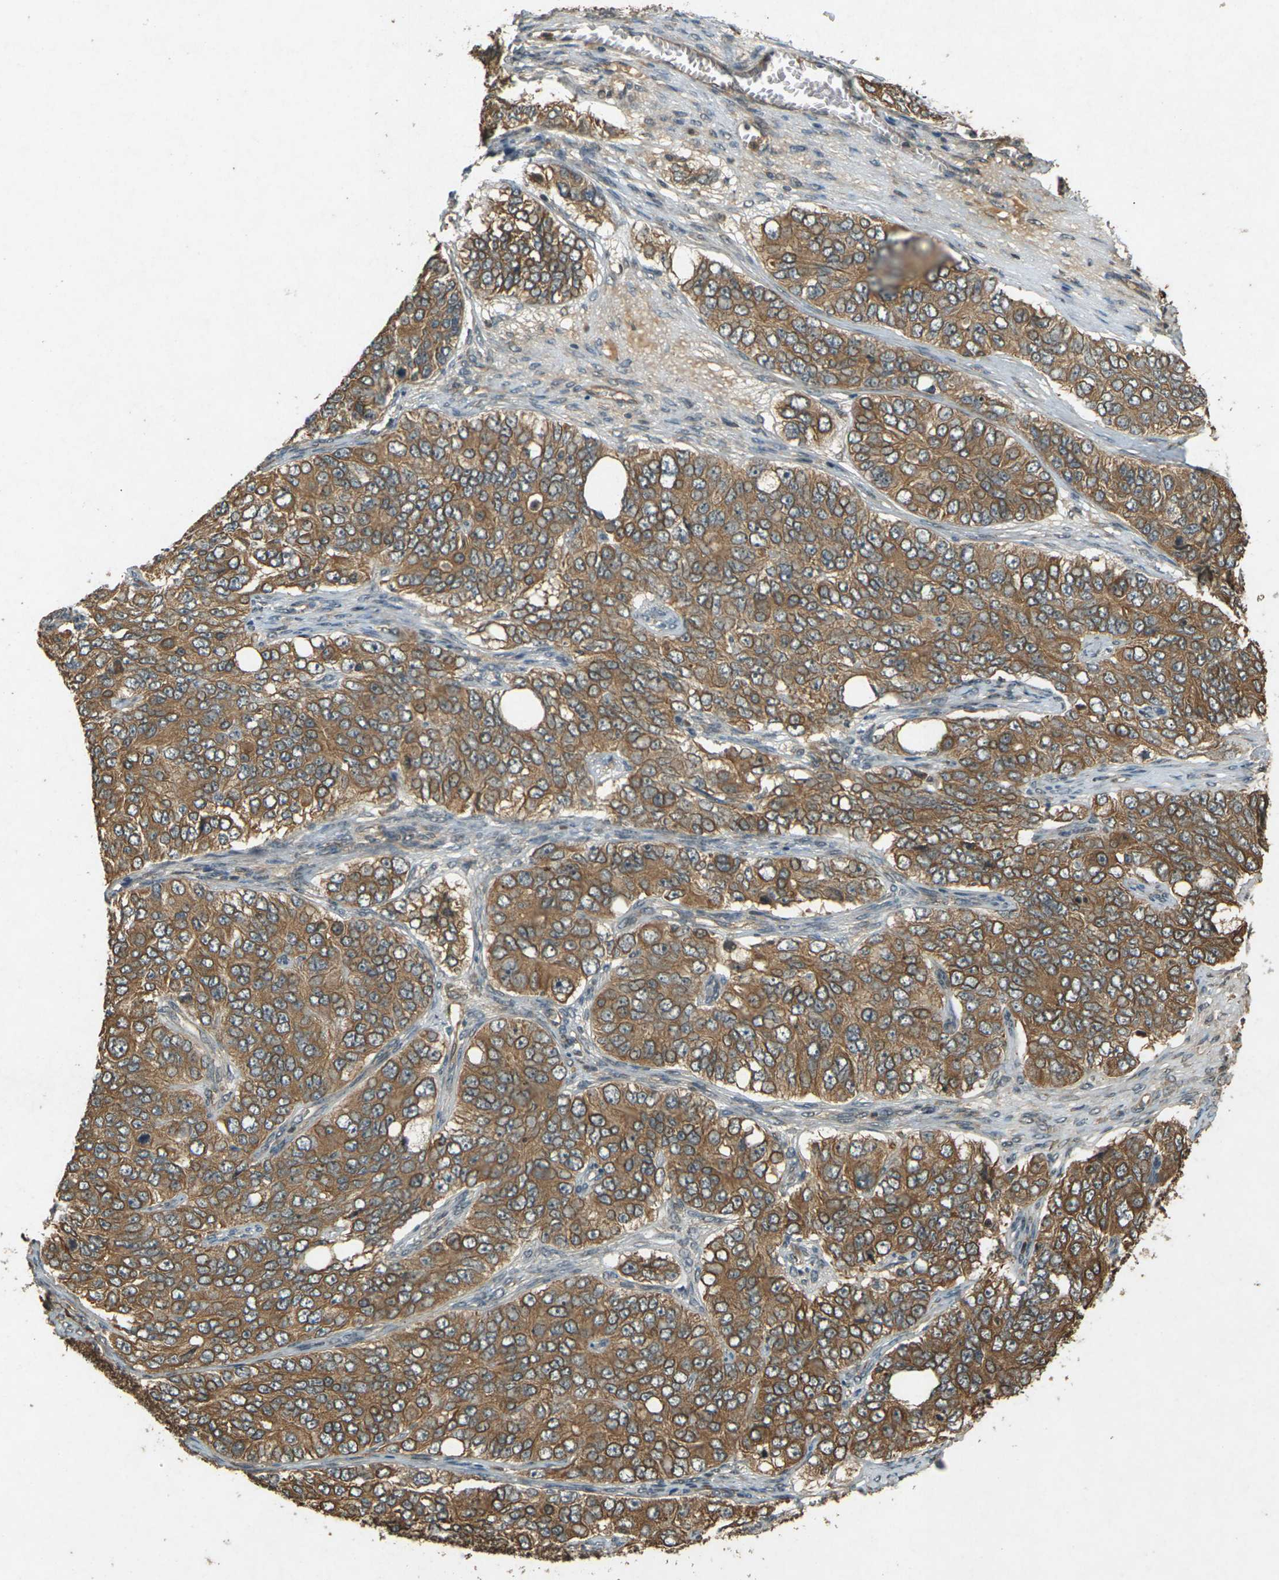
{"staining": {"intensity": "moderate", "quantity": ">75%", "location": "cytoplasmic/membranous"}, "tissue": "ovarian cancer", "cell_type": "Tumor cells", "image_type": "cancer", "snomed": [{"axis": "morphology", "description": "Carcinoma, endometroid"}, {"axis": "topography", "description": "Ovary"}], "caption": "Immunohistochemistry (IHC) of ovarian cancer (endometroid carcinoma) exhibits medium levels of moderate cytoplasmic/membranous positivity in approximately >75% of tumor cells. Ihc stains the protein in brown and the nuclei are stained blue.", "gene": "TAP1", "patient": {"sex": "female", "age": 51}}